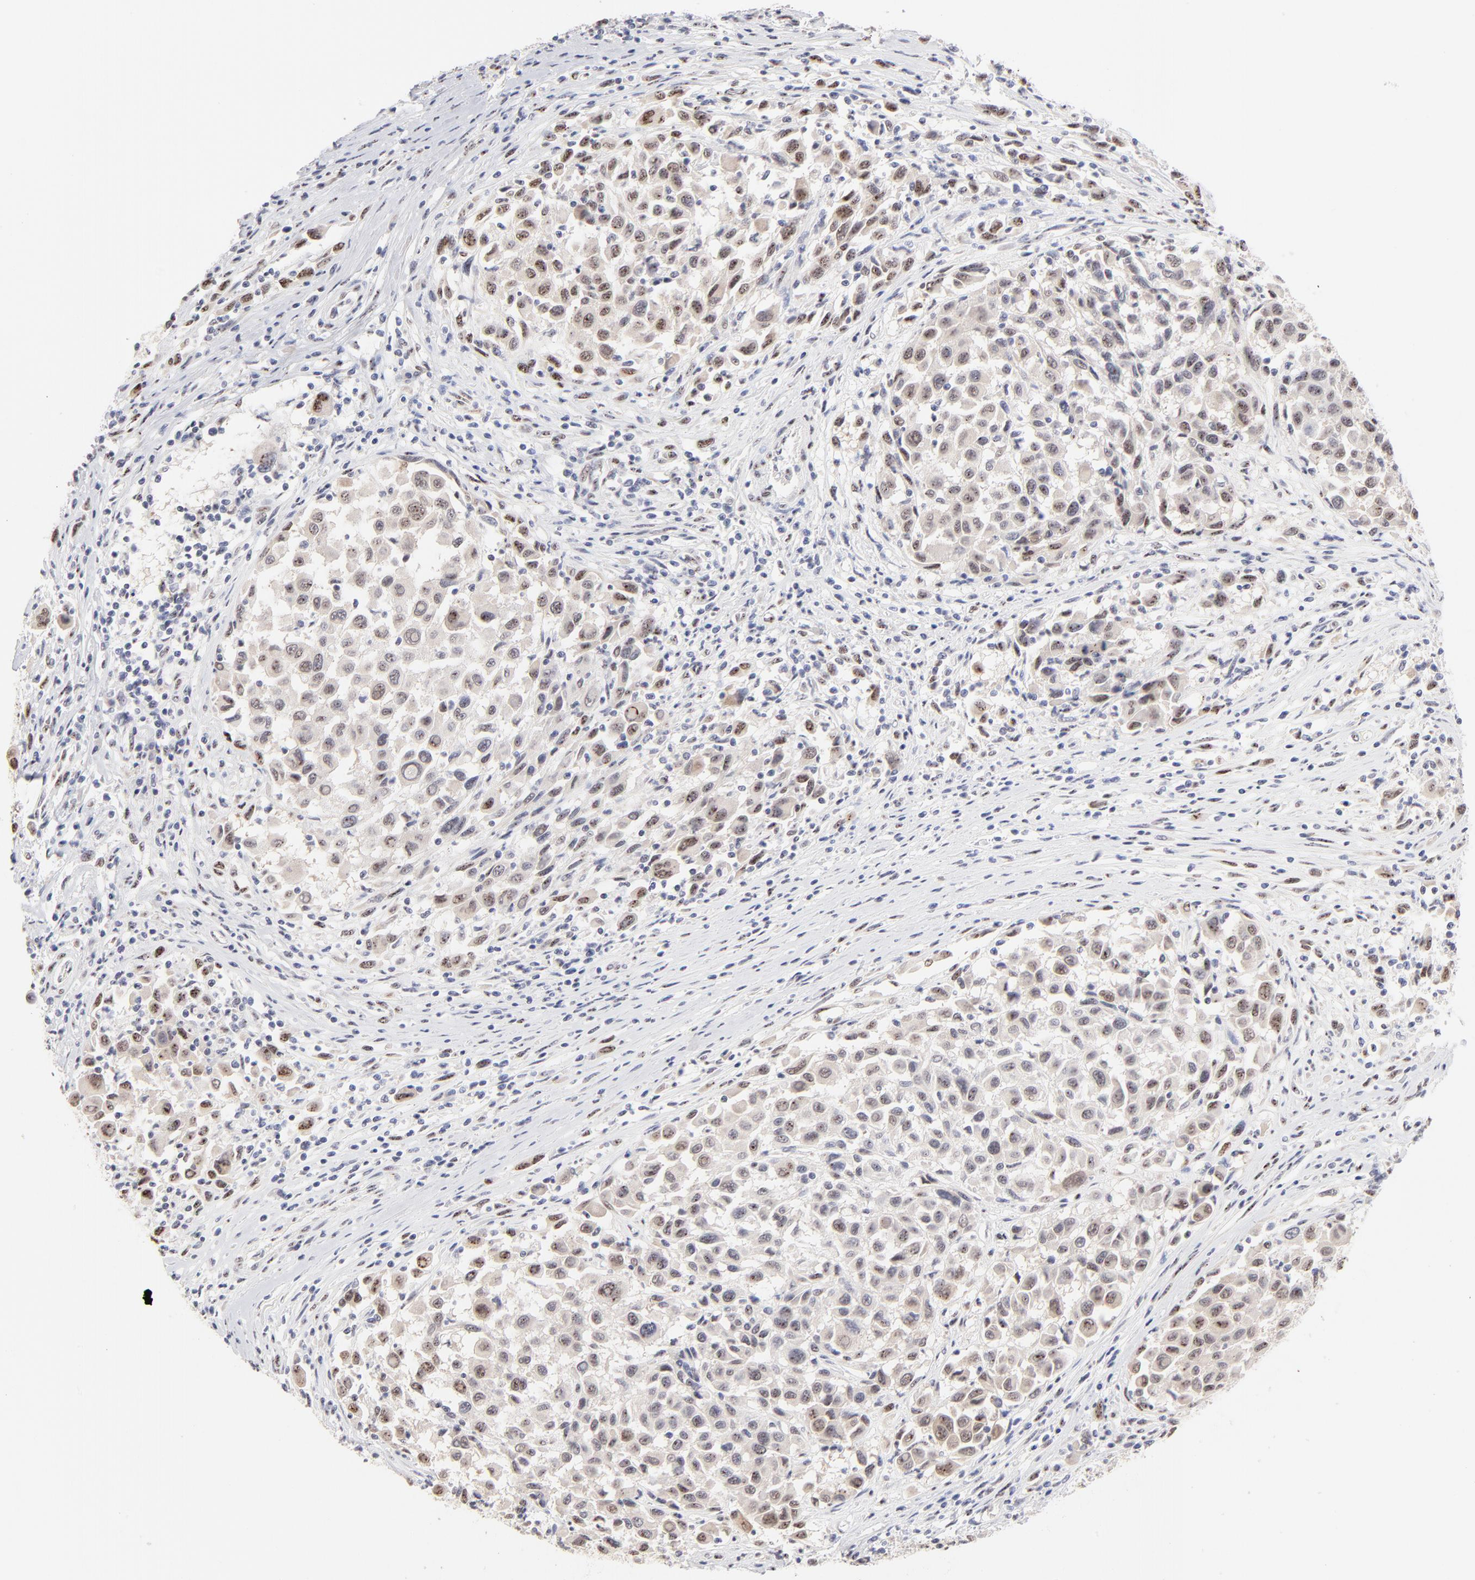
{"staining": {"intensity": "weak", "quantity": "25%-75%", "location": "nuclear"}, "tissue": "melanoma", "cell_type": "Tumor cells", "image_type": "cancer", "snomed": [{"axis": "morphology", "description": "Malignant melanoma, Metastatic site"}, {"axis": "topography", "description": "Lymph node"}], "caption": "Immunohistochemical staining of melanoma demonstrates low levels of weak nuclear staining in approximately 25%-75% of tumor cells.", "gene": "STAT3", "patient": {"sex": "male", "age": 61}}